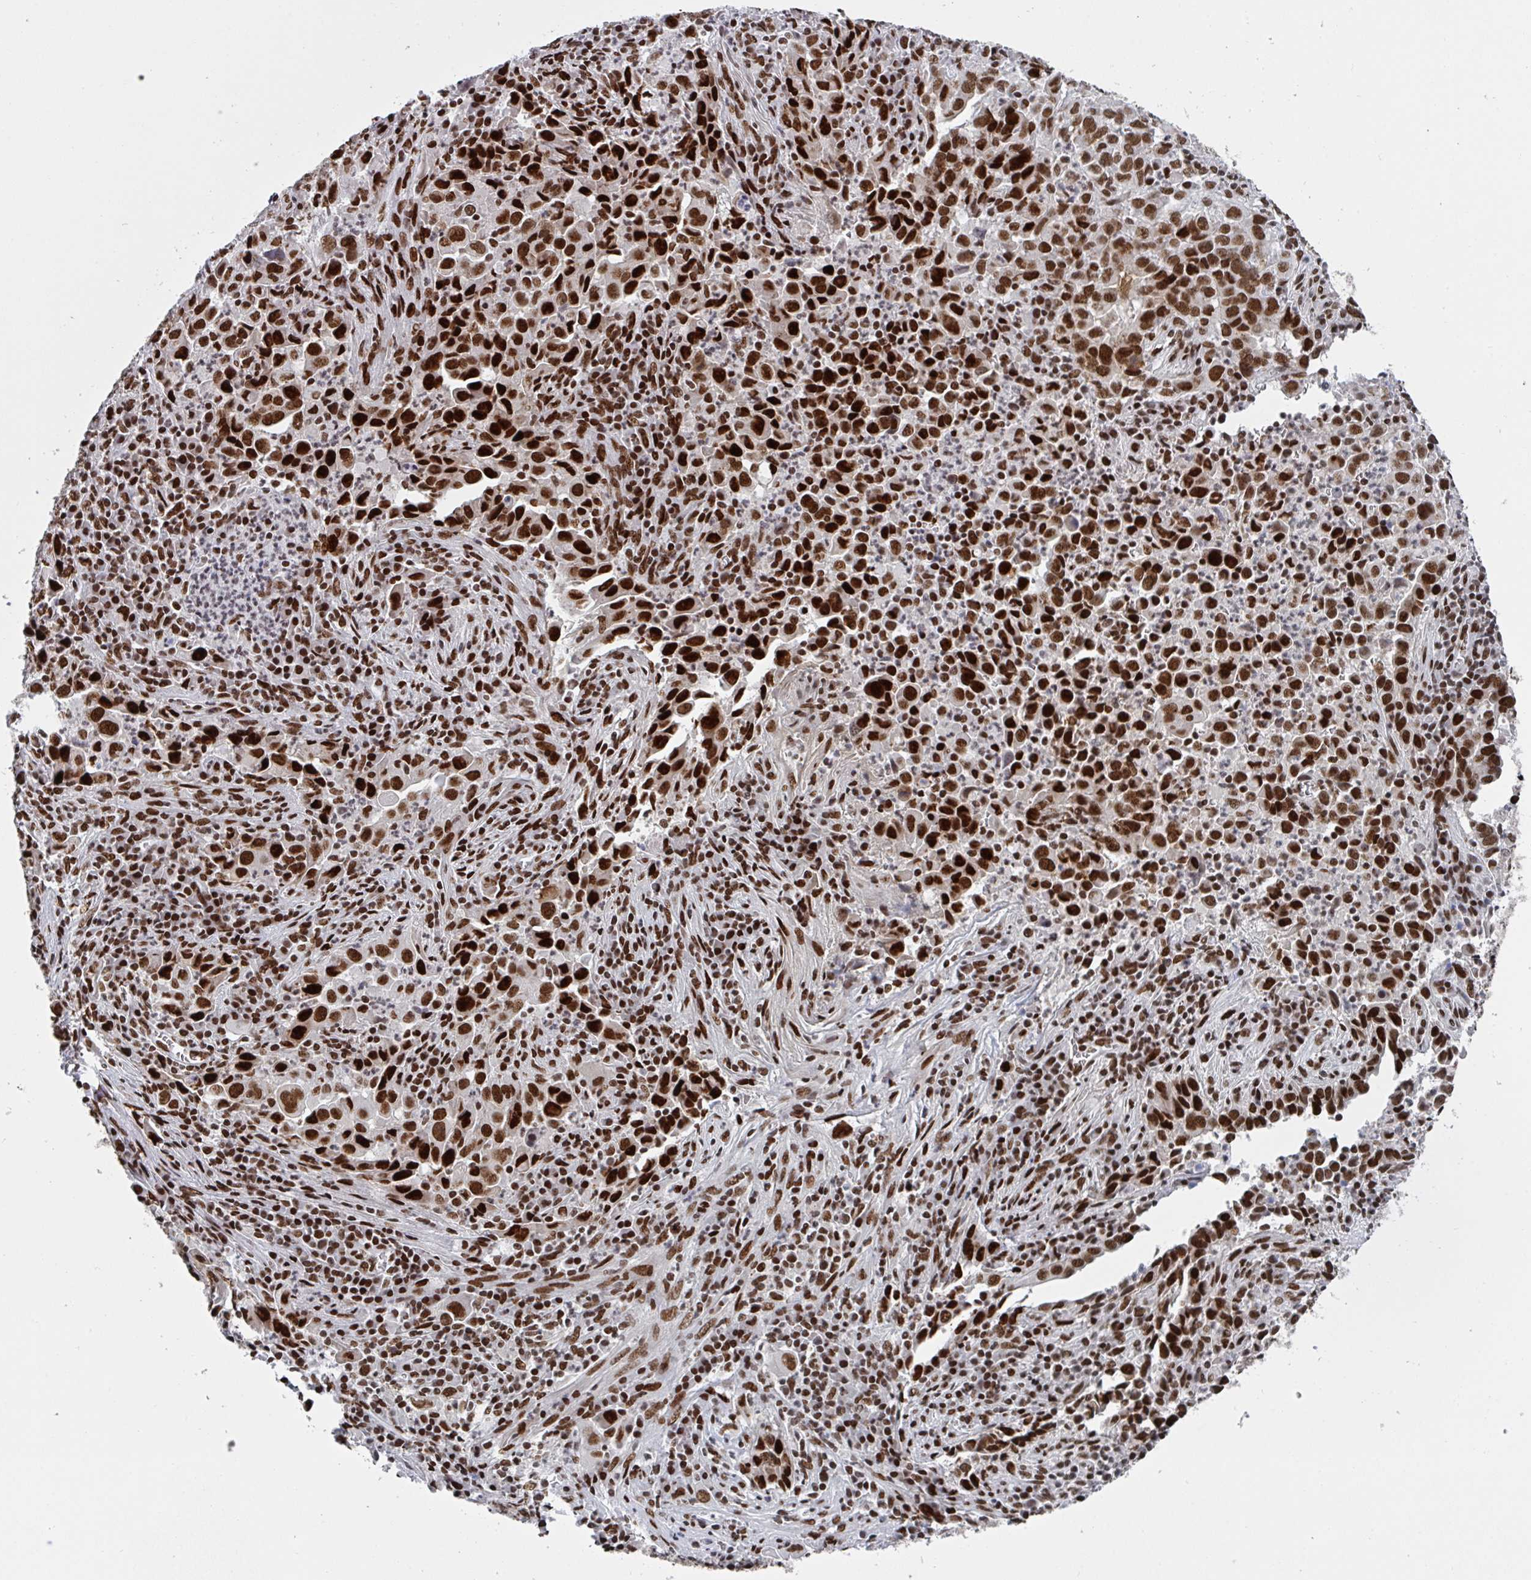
{"staining": {"intensity": "strong", "quantity": ">75%", "location": "nuclear"}, "tissue": "lung cancer", "cell_type": "Tumor cells", "image_type": "cancer", "snomed": [{"axis": "morphology", "description": "Adenocarcinoma, NOS"}, {"axis": "topography", "description": "Lung"}], "caption": "Adenocarcinoma (lung) was stained to show a protein in brown. There is high levels of strong nuclear expression in about >75% of tumor cells. (IHC, brightfield microscopy, high magnification).", "gene": "ZNF607", "patient": {"sex": "male", "age": 67}}